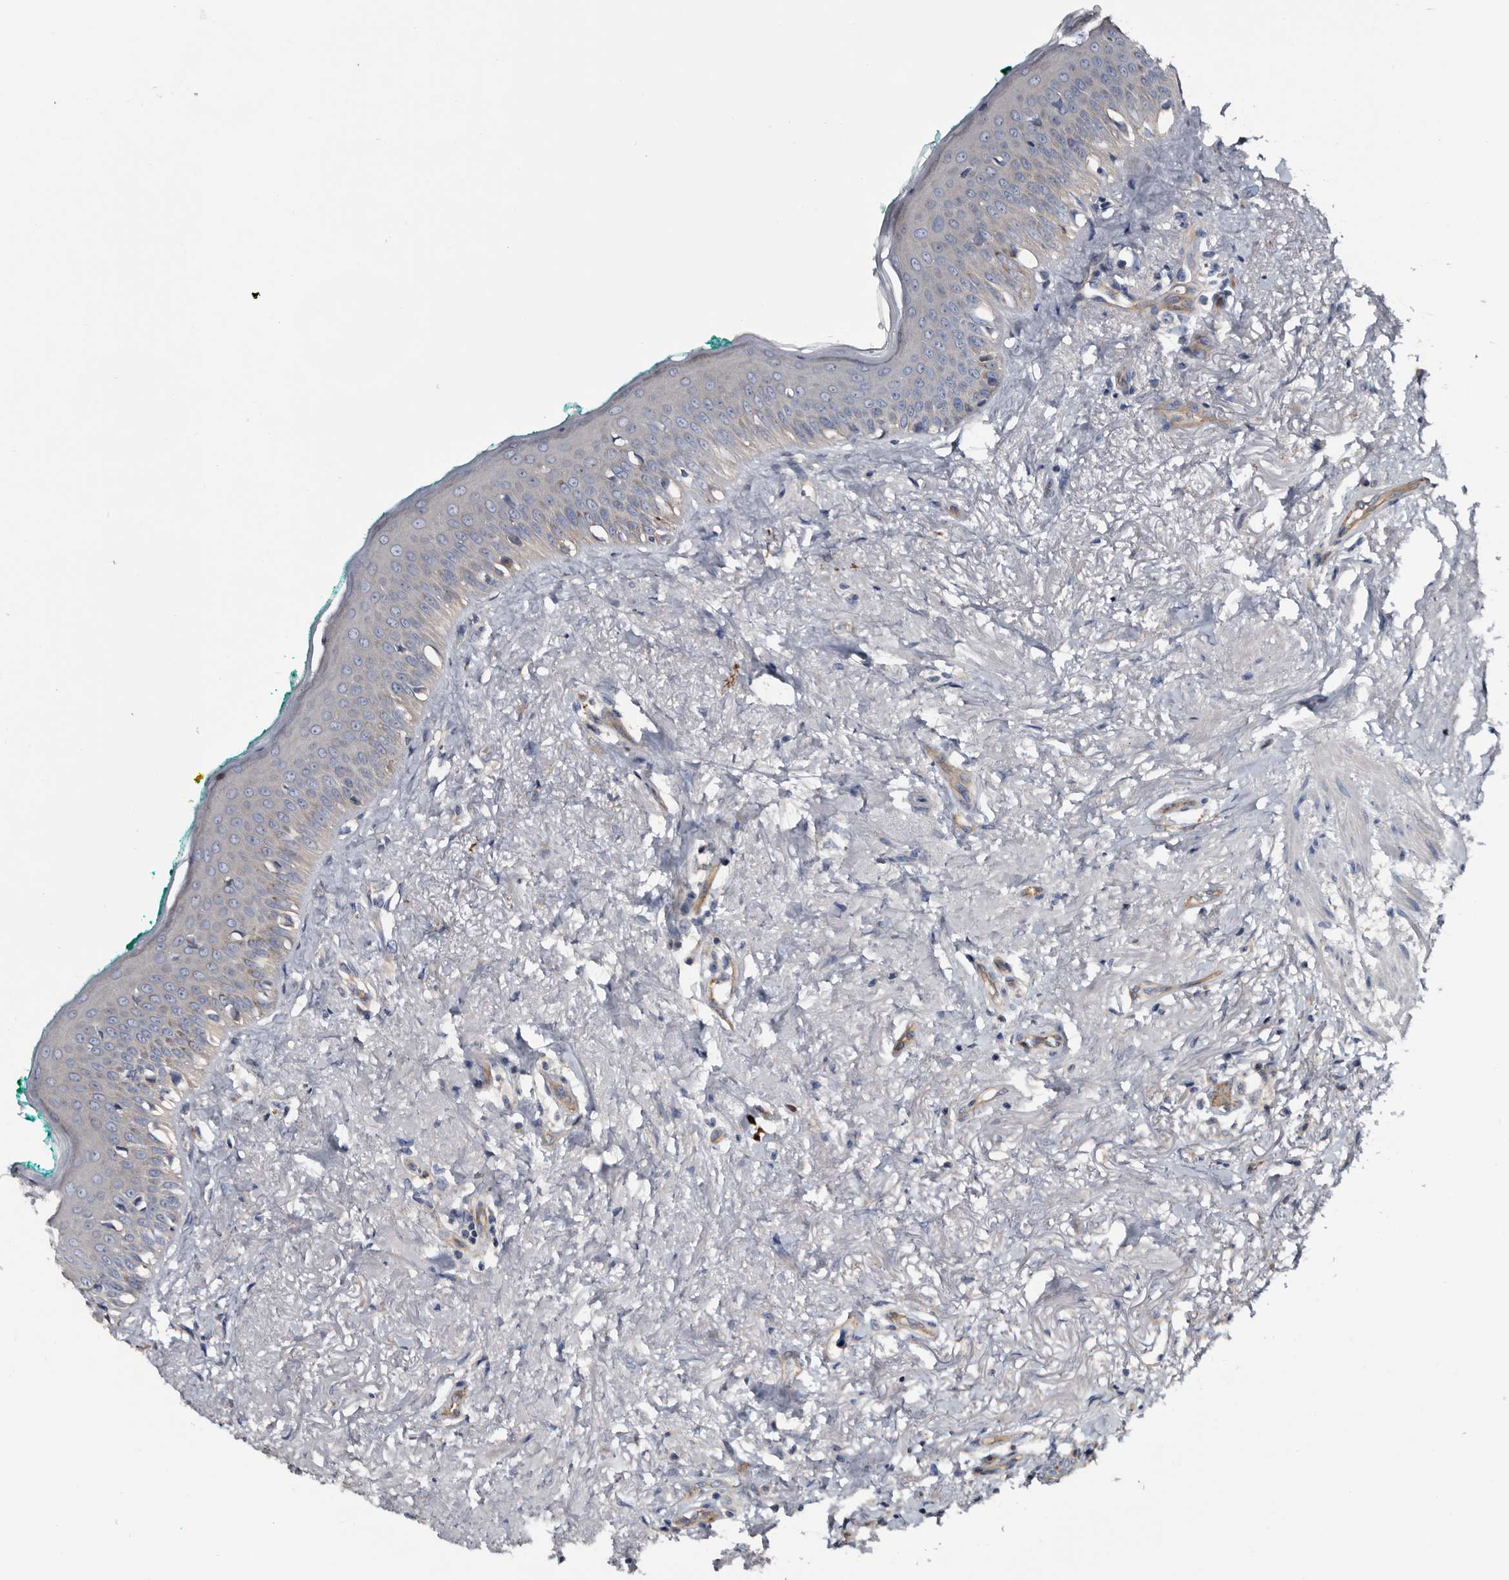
{"staining": {"intensity": "weak", "quantity": "<25%", "location": "cytoplasmic/membranous"}, "tissue": "oral mucosa", "cell_type": "Squamous epithelial cells", "image_type": "normal", "snomed": [{"axis": "morphology", "description": "Normal tissue, NOS"}, {"axis": "topography", "description": "Oral tissue"}], "caption": "Oral mucosa was stained to show a protein in brown. There is no significant staining in squamous epithelial cells. (Stains: DAB immunohistochemistry (IHC) with hematoxylin counter stain, Microscopy: brightfield microscopy at high magnification).", "gene": "TSPAN17", "patient": {"sex": "female", "age": 70}}